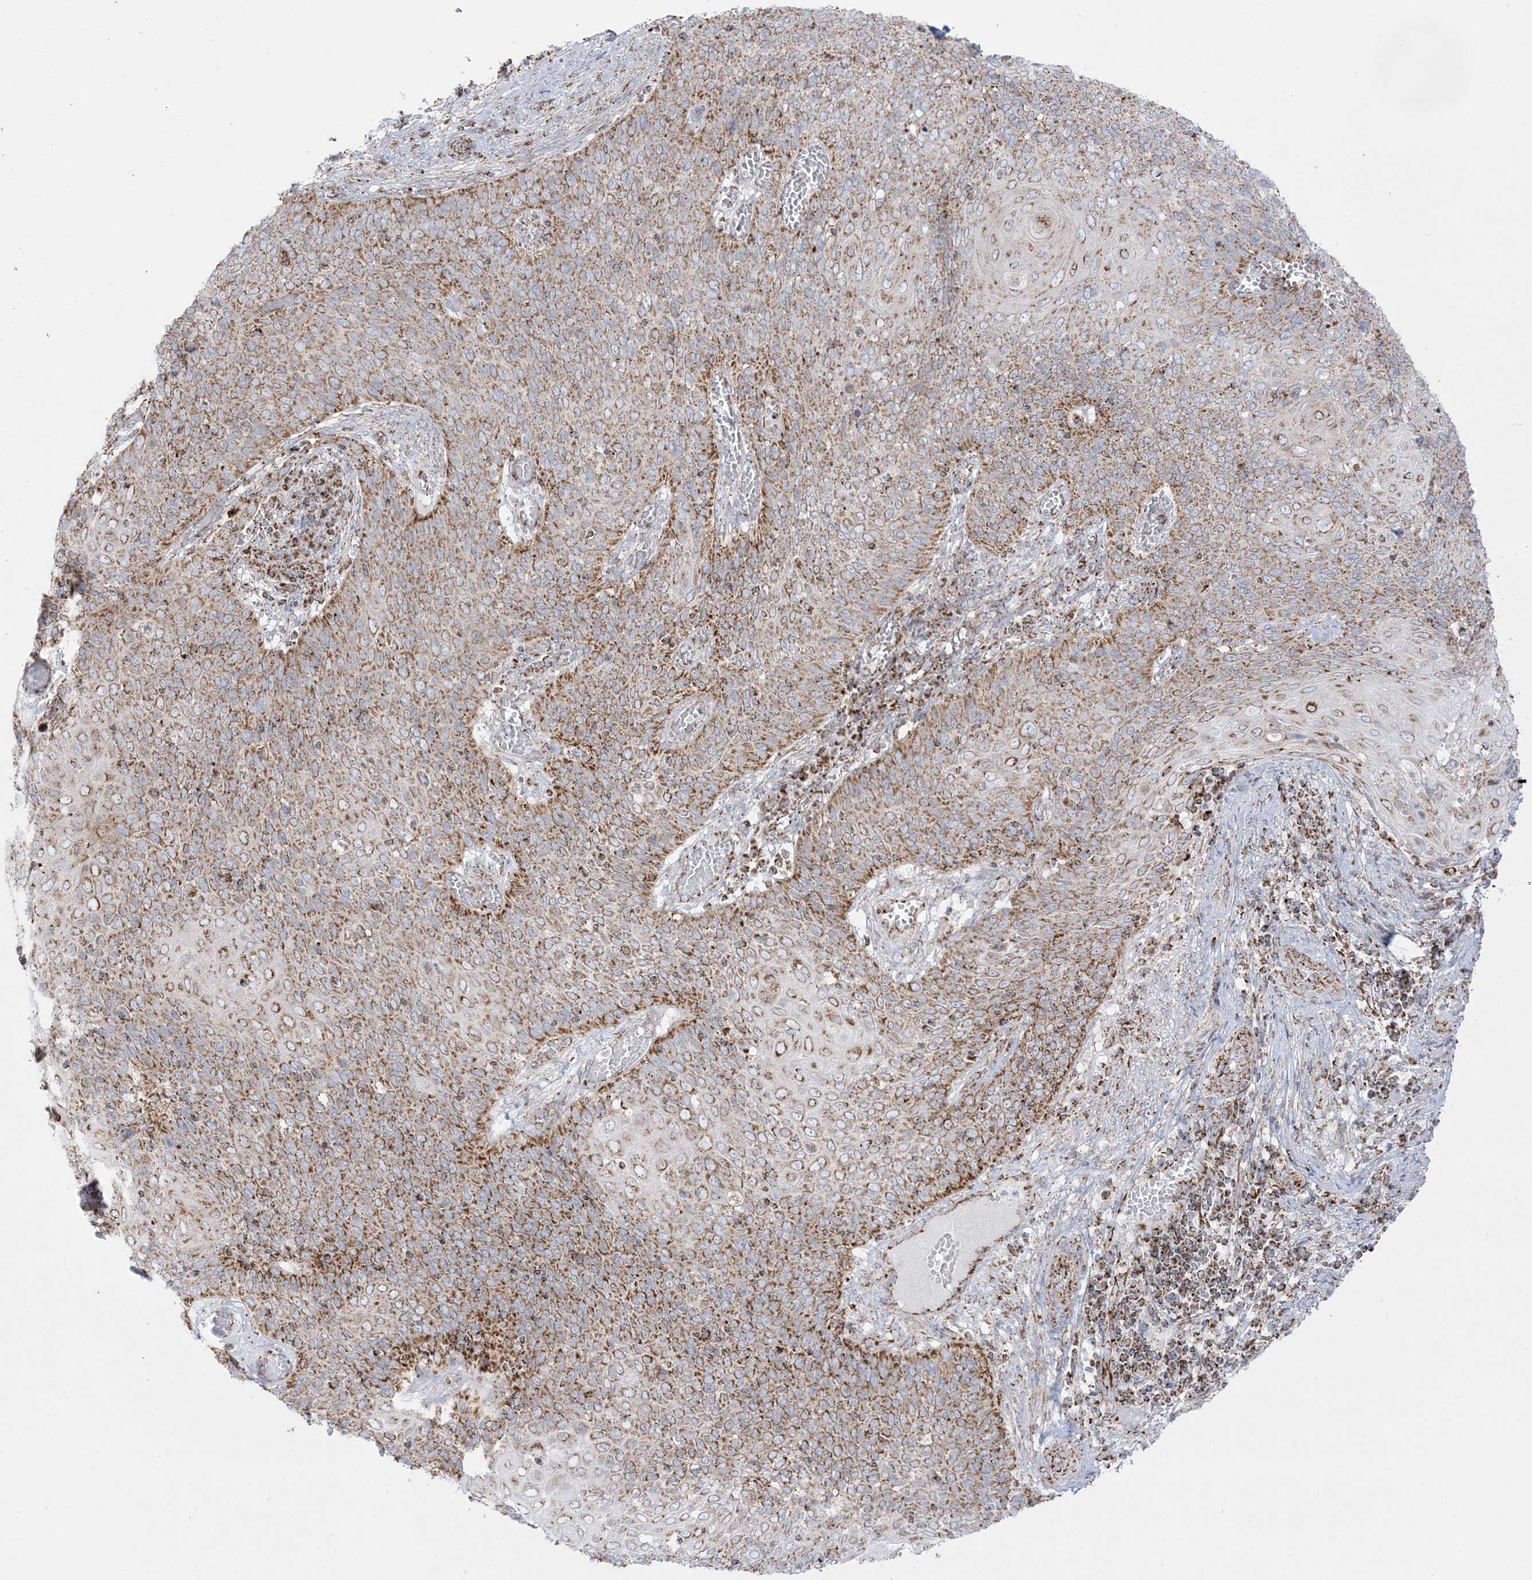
{"staining": {"intensity": "moderate", "quantity": ">75%", "location": "cytoplasmic/membranous"}, "tissue": "cervical cancer", "cell_type": "Tumor cells", "image_type": "cancer", "snomed": [{"axis": "morphology", "description": "Squamous cell carcinoma, NOS"}, {"axis": "topography", "description": "Cervix"}], "caption": "Immunohistochemical staining of squamous cell carcinoma (cervical) shows medium levels of moderate cytoplasmic/membranous protein expression in about >75% of tumor cells.", "gene": "MRPS36", "patient": {"sex": "female", "age": 39}}